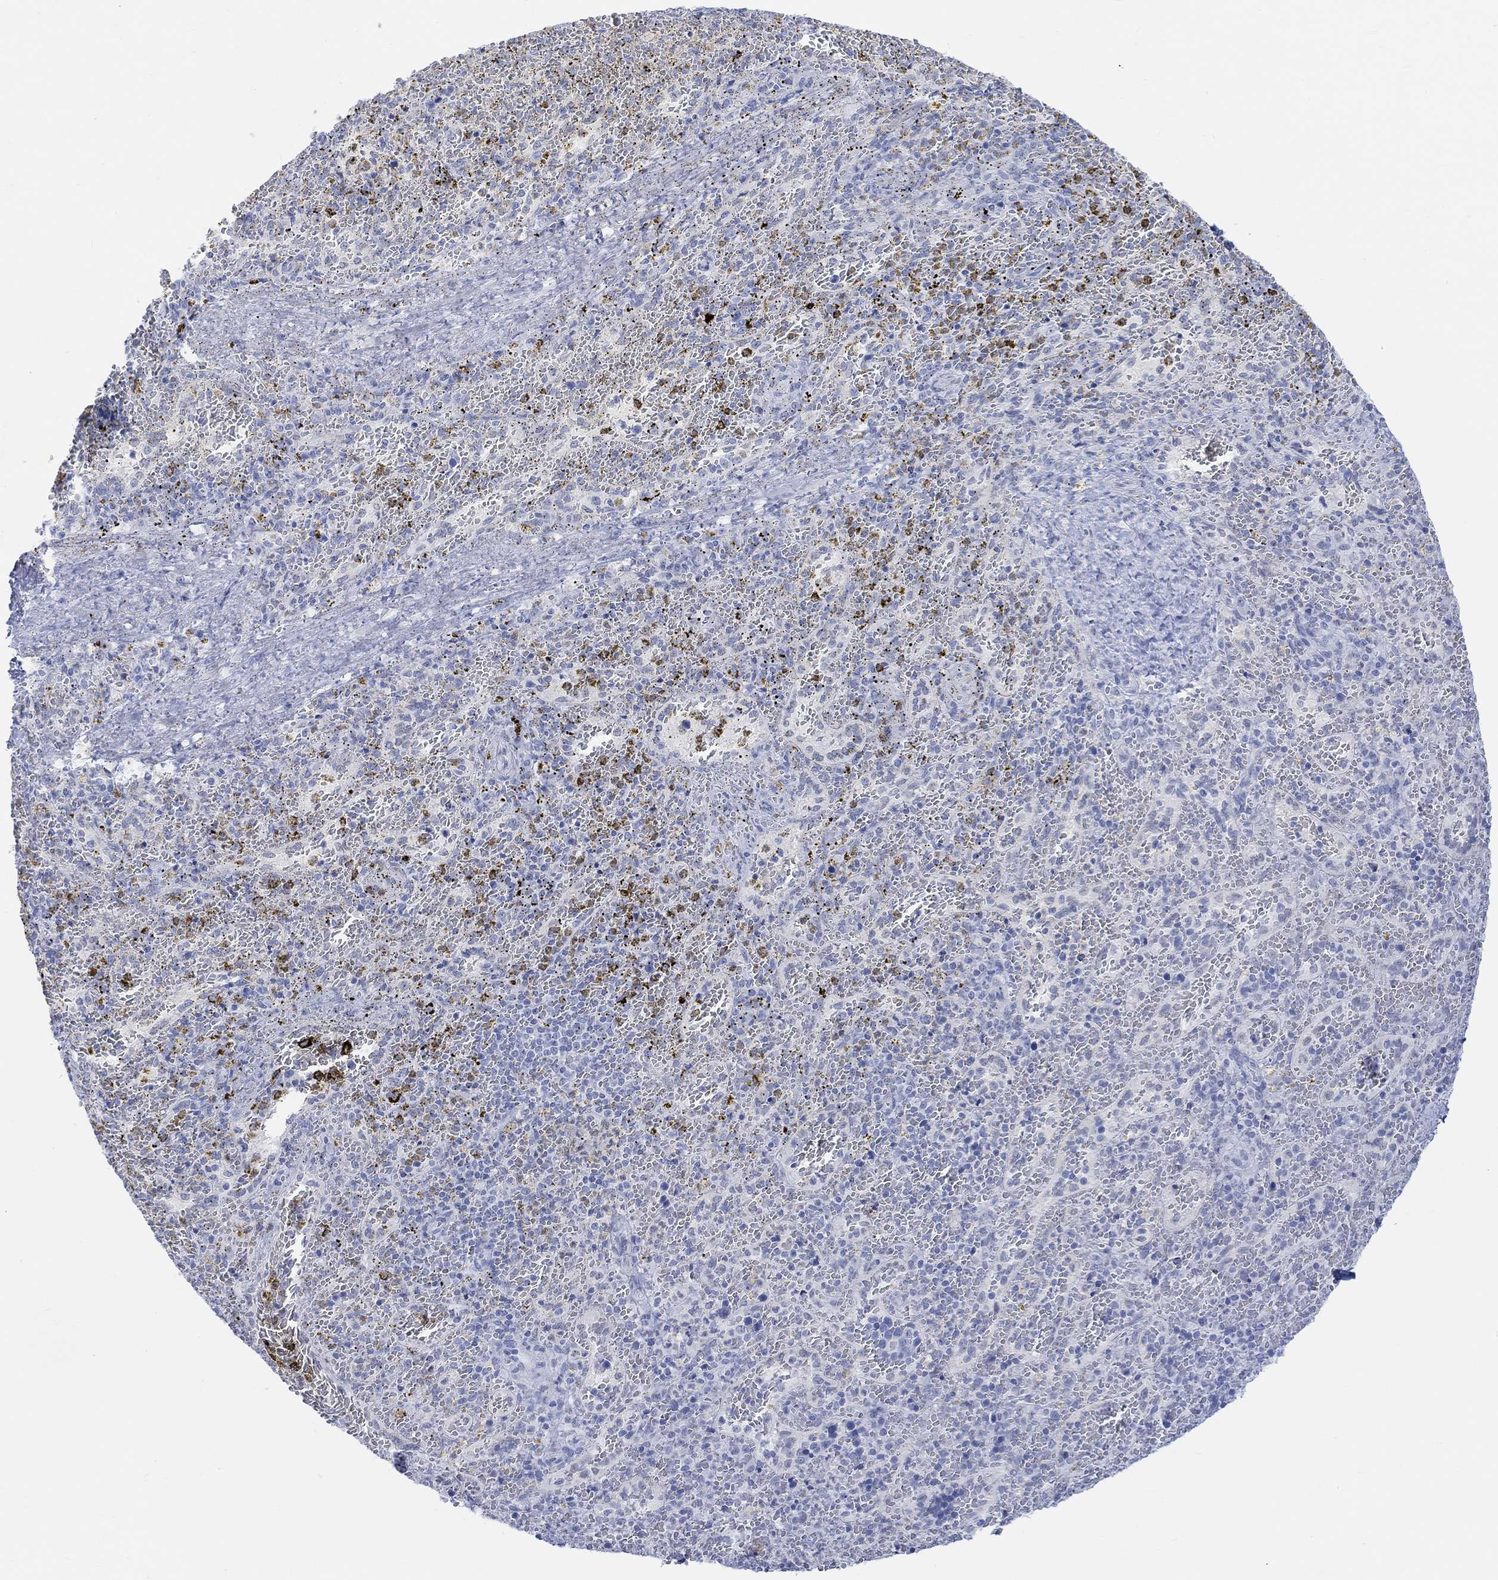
{"staining": {"intensity": "negative", "quantity": "none", "location": "none"}, "tissue": "spleen", "cell_type": "Cells in red pulp", "image_type": "normal", "snomed": [{"axis": "morphology", "description": "Normal tissue, NOS"}, {"axis": "topography", "description": "Spleen"}], "caption": "Immunohistochemical staining of normal human spleen reveals no significant staining in cells in red pulp. (DAB immunohistochemistry visualized using brightfield microscopy, high magnification).", "gene": "AK8", "patient": {"sex": "female", "age": 50}}